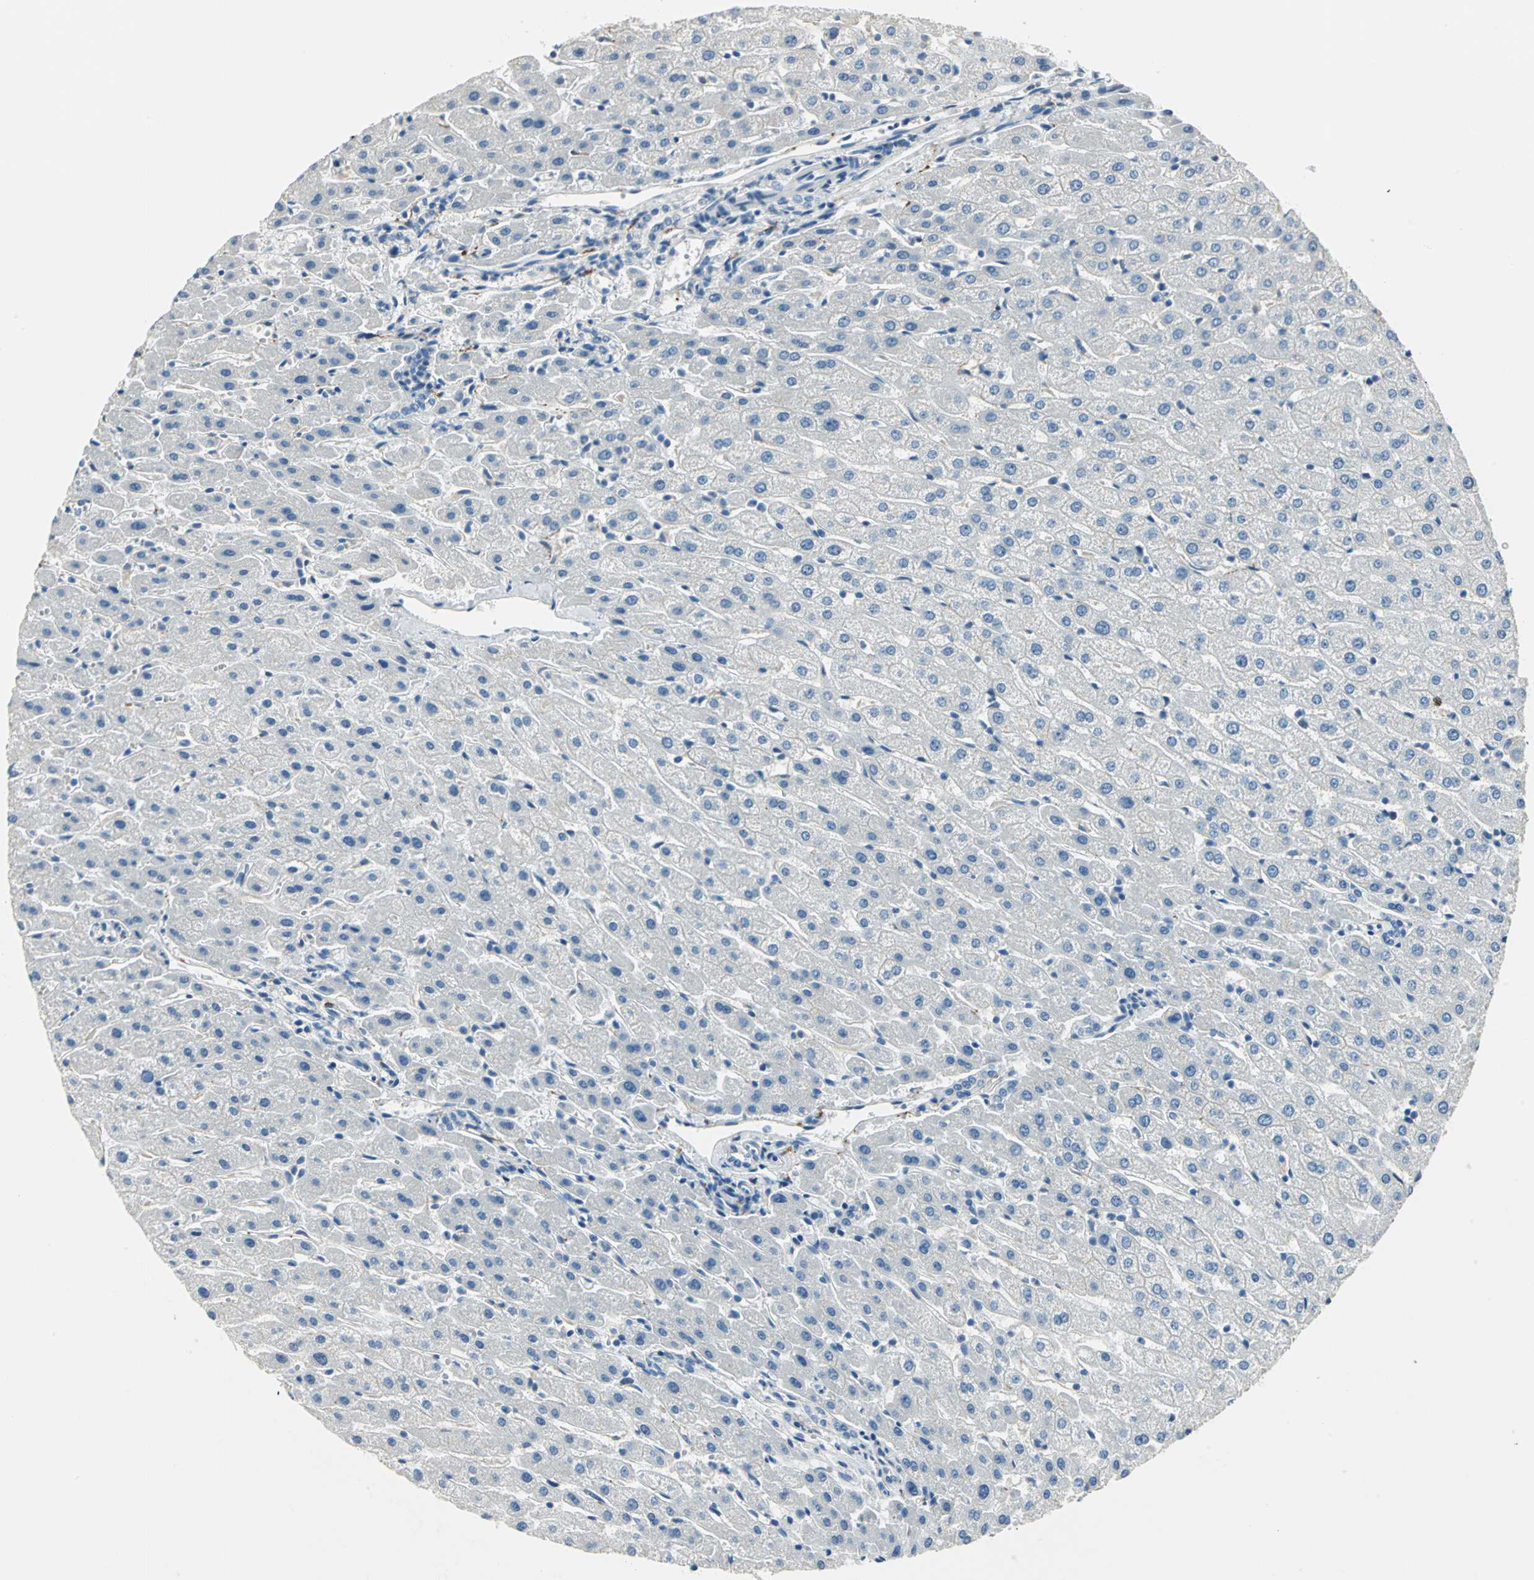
{"staining": {"intensity": "negative", "quantity": "none", "location": "none"}, "tissue": "liver", "cell_type": "Cholangiocytes", "image_type": "normal", "snomed": [{"axis": "morphology", "description": "Normal tissue, NOS"}, {"axis": "morphology", "description": "Fibrosis, NOS"}, {"axis": "topography", "description": "Liver"}], "caption": "Immunohistochemistry (IHC) image of normal human liver stained for a protein (brown), which exhibits no staining in cholangiocytes. The staining is performed using DAB brown chromogen with nuclei counter-stained in using hematoxylin.", "gene": "UCHL1", "patient": {"sex": "female", "age": 29}}